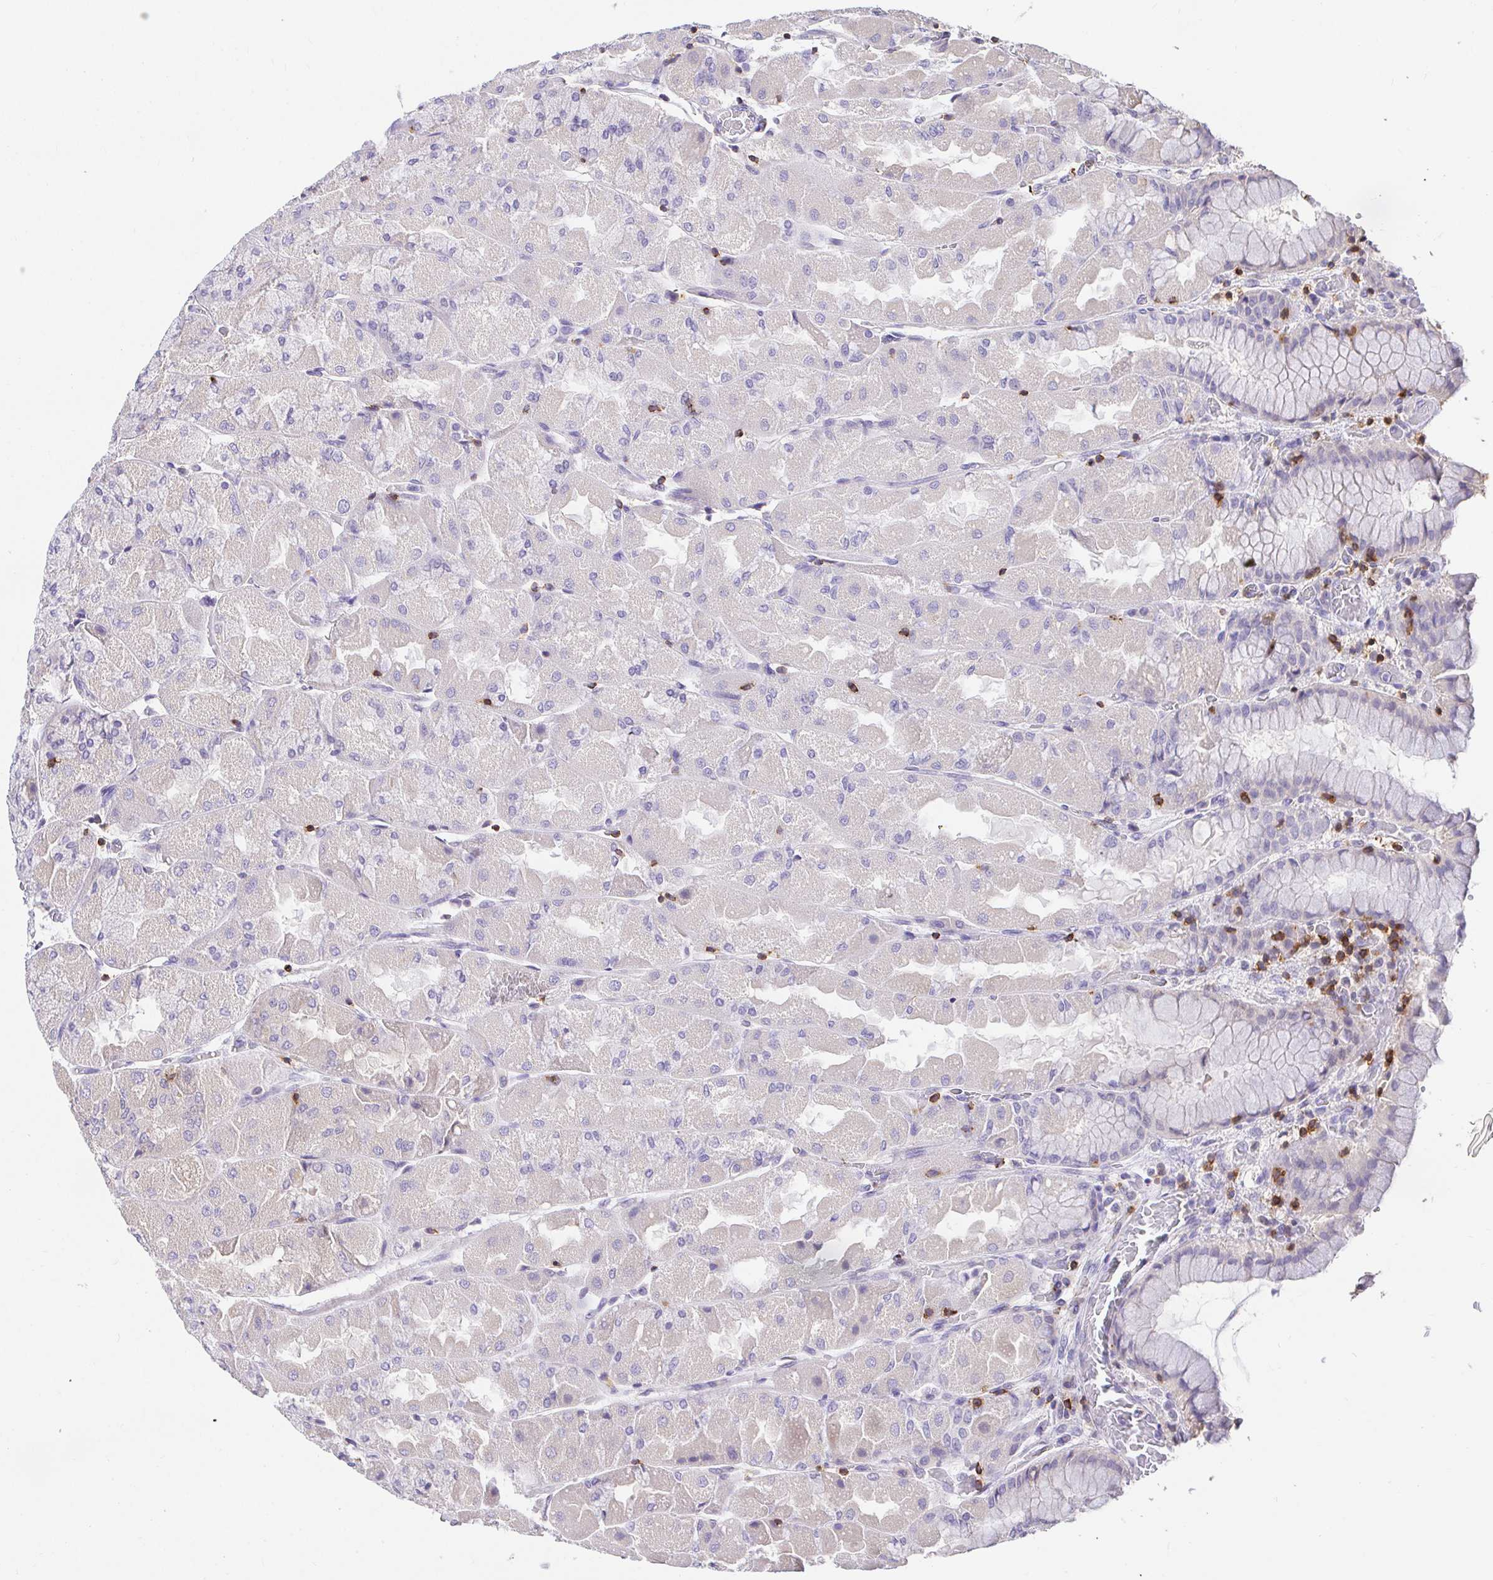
{"staining": {"intensity": "weak", "quantity": "<25%", "location": "cytoplasmic/membranous"}, "tissue": "stomach", "cell_type": "Glandular cells", "image_type": "normal", "snomed": [{"axis": "morphology", "description": "Normal tissue, NOS"}, {"axis": "topography", "description": "Stomach"}], "caption": "Stomach was stained to show a protein in brown. There is no significant staining in glandular cells. The staining was performed using DAB (3,3'-diaminobenzidine) to visualize the protein expression in brown, while the nuclei were stained in blue with hematoxylin (Magnification: 20x).", "gene": "SKAP1", "patient": {"sex": "female", "age": 61}}